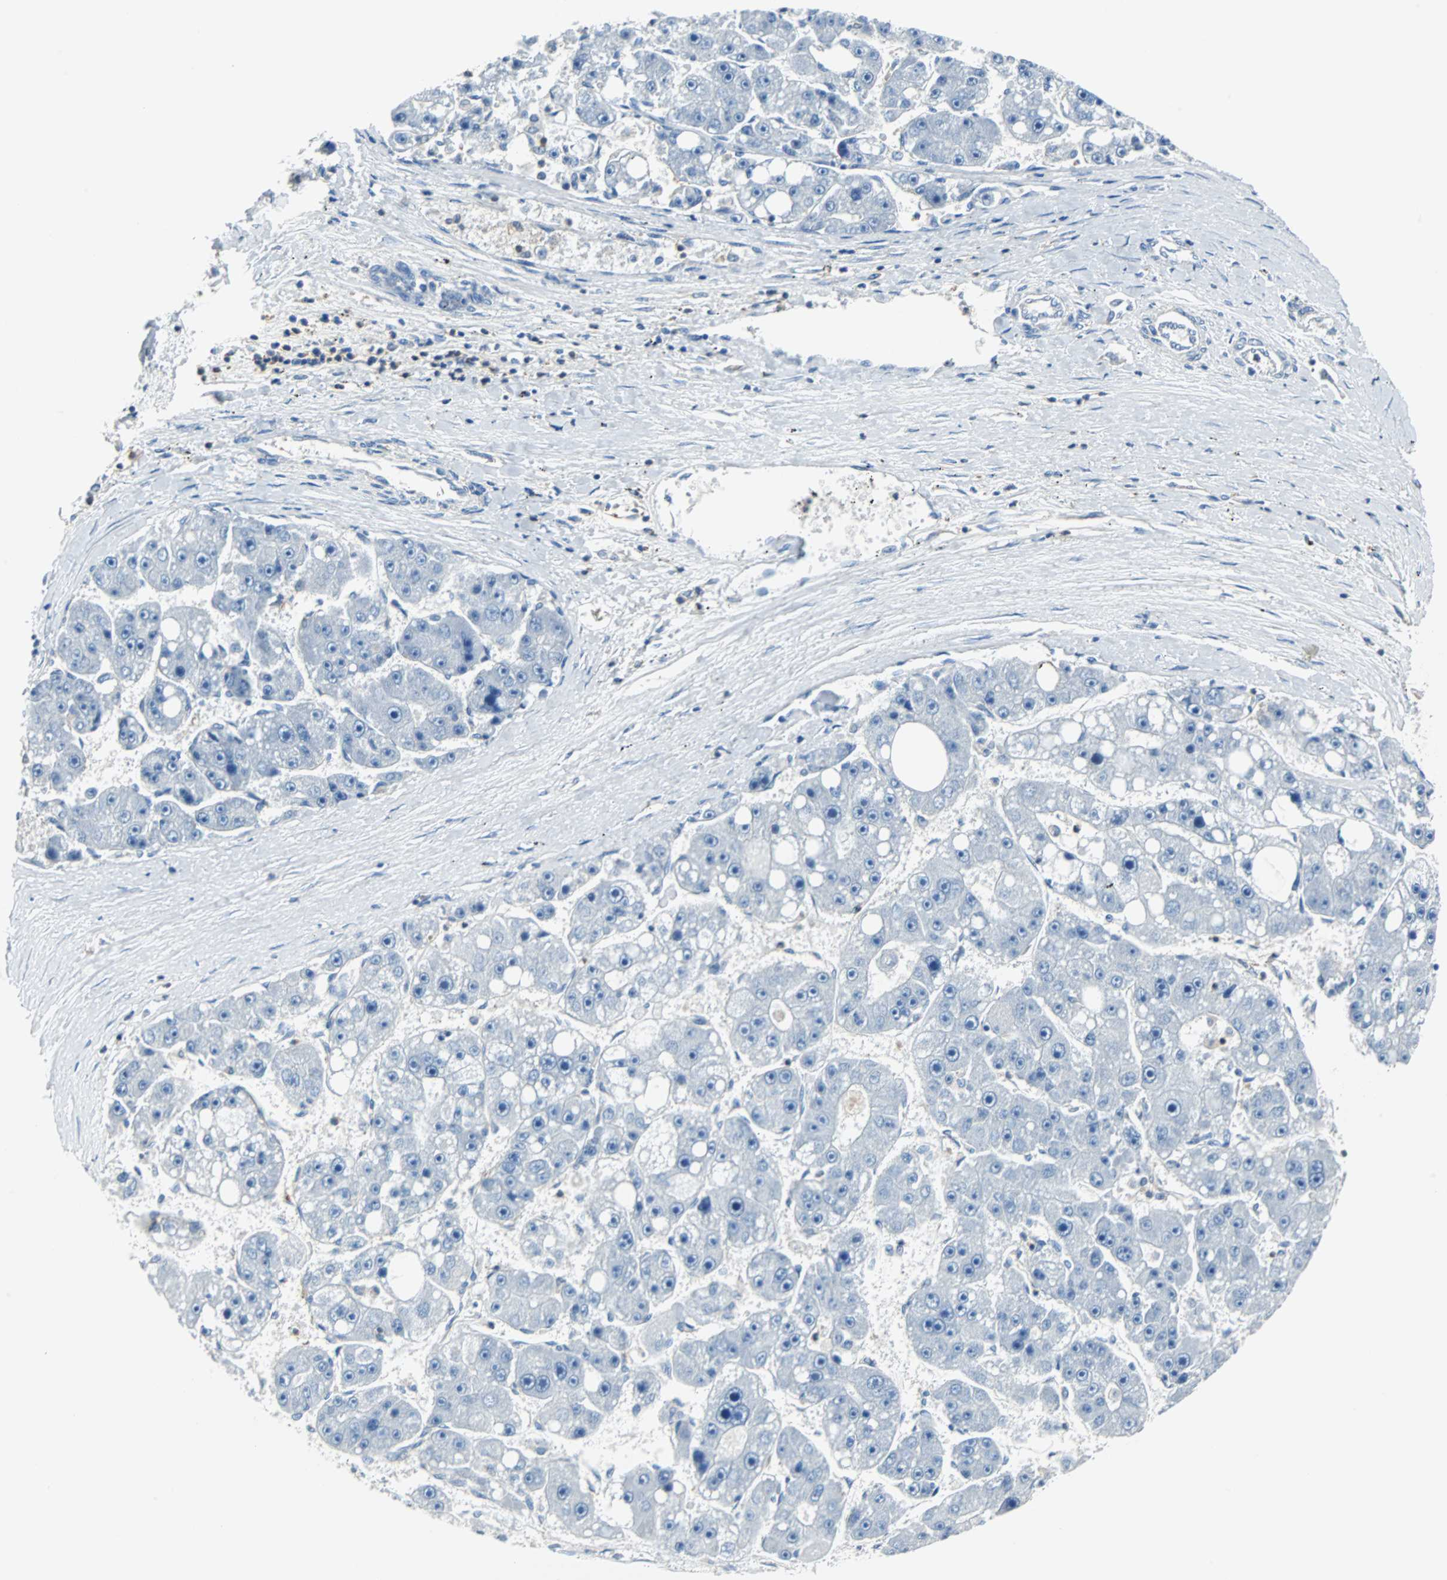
{"staining": {"intensity": "negative", "quantity": "none", "location": "none"}, "tissue": "liver cancer", "cell_type": "Tumor cells", "image_type": "cancer", "snomed": [{"axis": "morphology", "description": "Carcinoma, Hepatocellular, NOS"}, {"axis": "topography", "description": "Liver"}], "caption": "Tumor cells are negative for brown protein staining in liver cancer (hepatocellular carcinoma). (Immunohistochemistry, brightfield microscopy, high magnification).", "gene": "TSC22D4", "patient": {"sex": "female", "age": 61}}